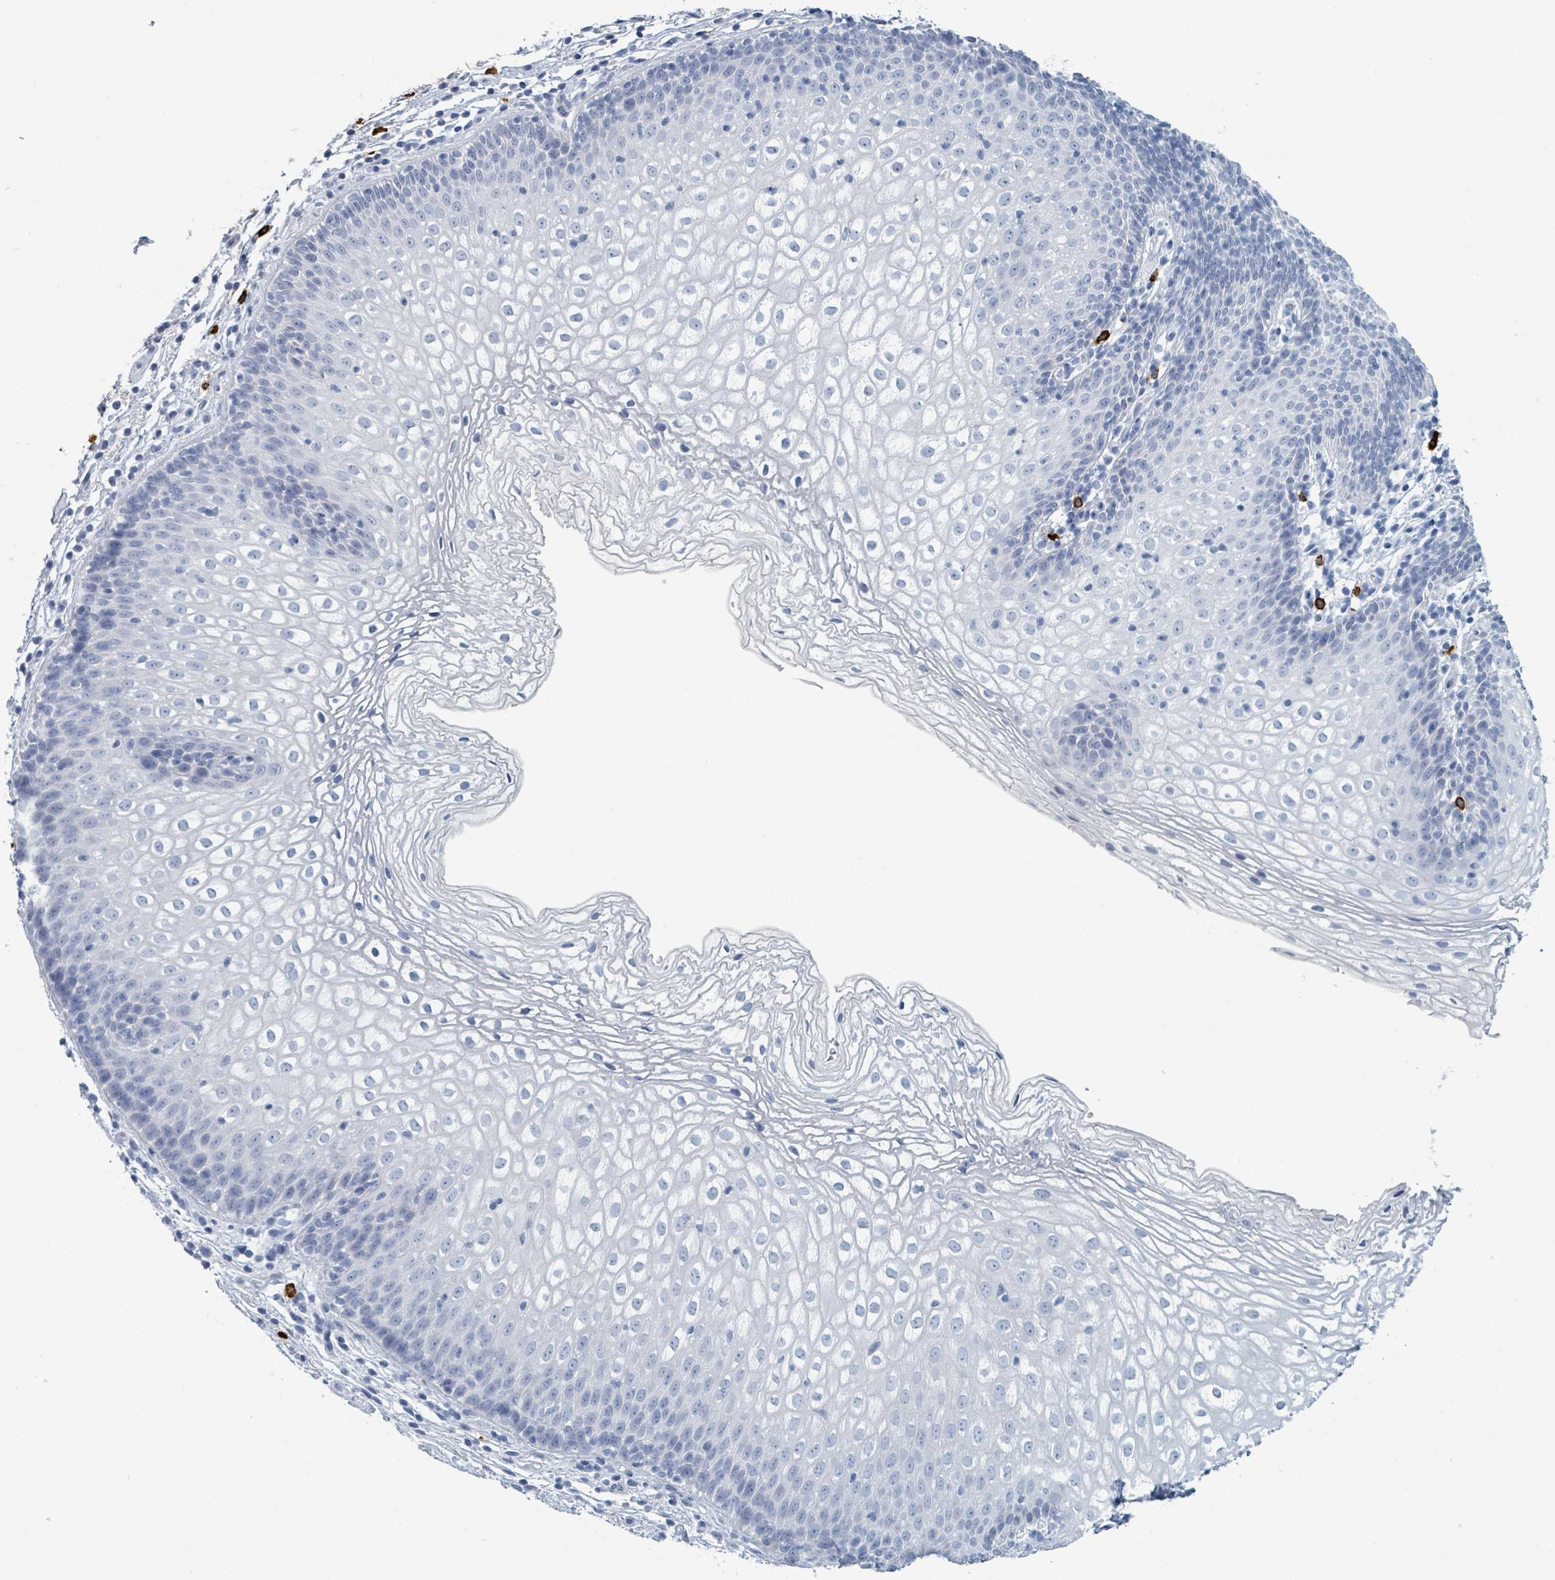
{"staining": {"intensity": "negative", "quantity": "none", "location": "none"}, "tissue": "vagina", "cell_type": "Squamous epithelial cells", "image_type": "normal", "snomed": [{"axis": "morphology", "description": "Normal tissue, NOS"}, {"axis": "topography", "description": "Vagina"}], "caption": "Squamous epithelial cells show no significant protein expression in unremarkable vagina. The staining was performed using DAB to visualize the protein expression in brown, while the nuclei were stained in blue with hematoxylin (Magnification: 20x).", "gene": "VPS13D", "patient": {"sex": "female", "age": 47}}